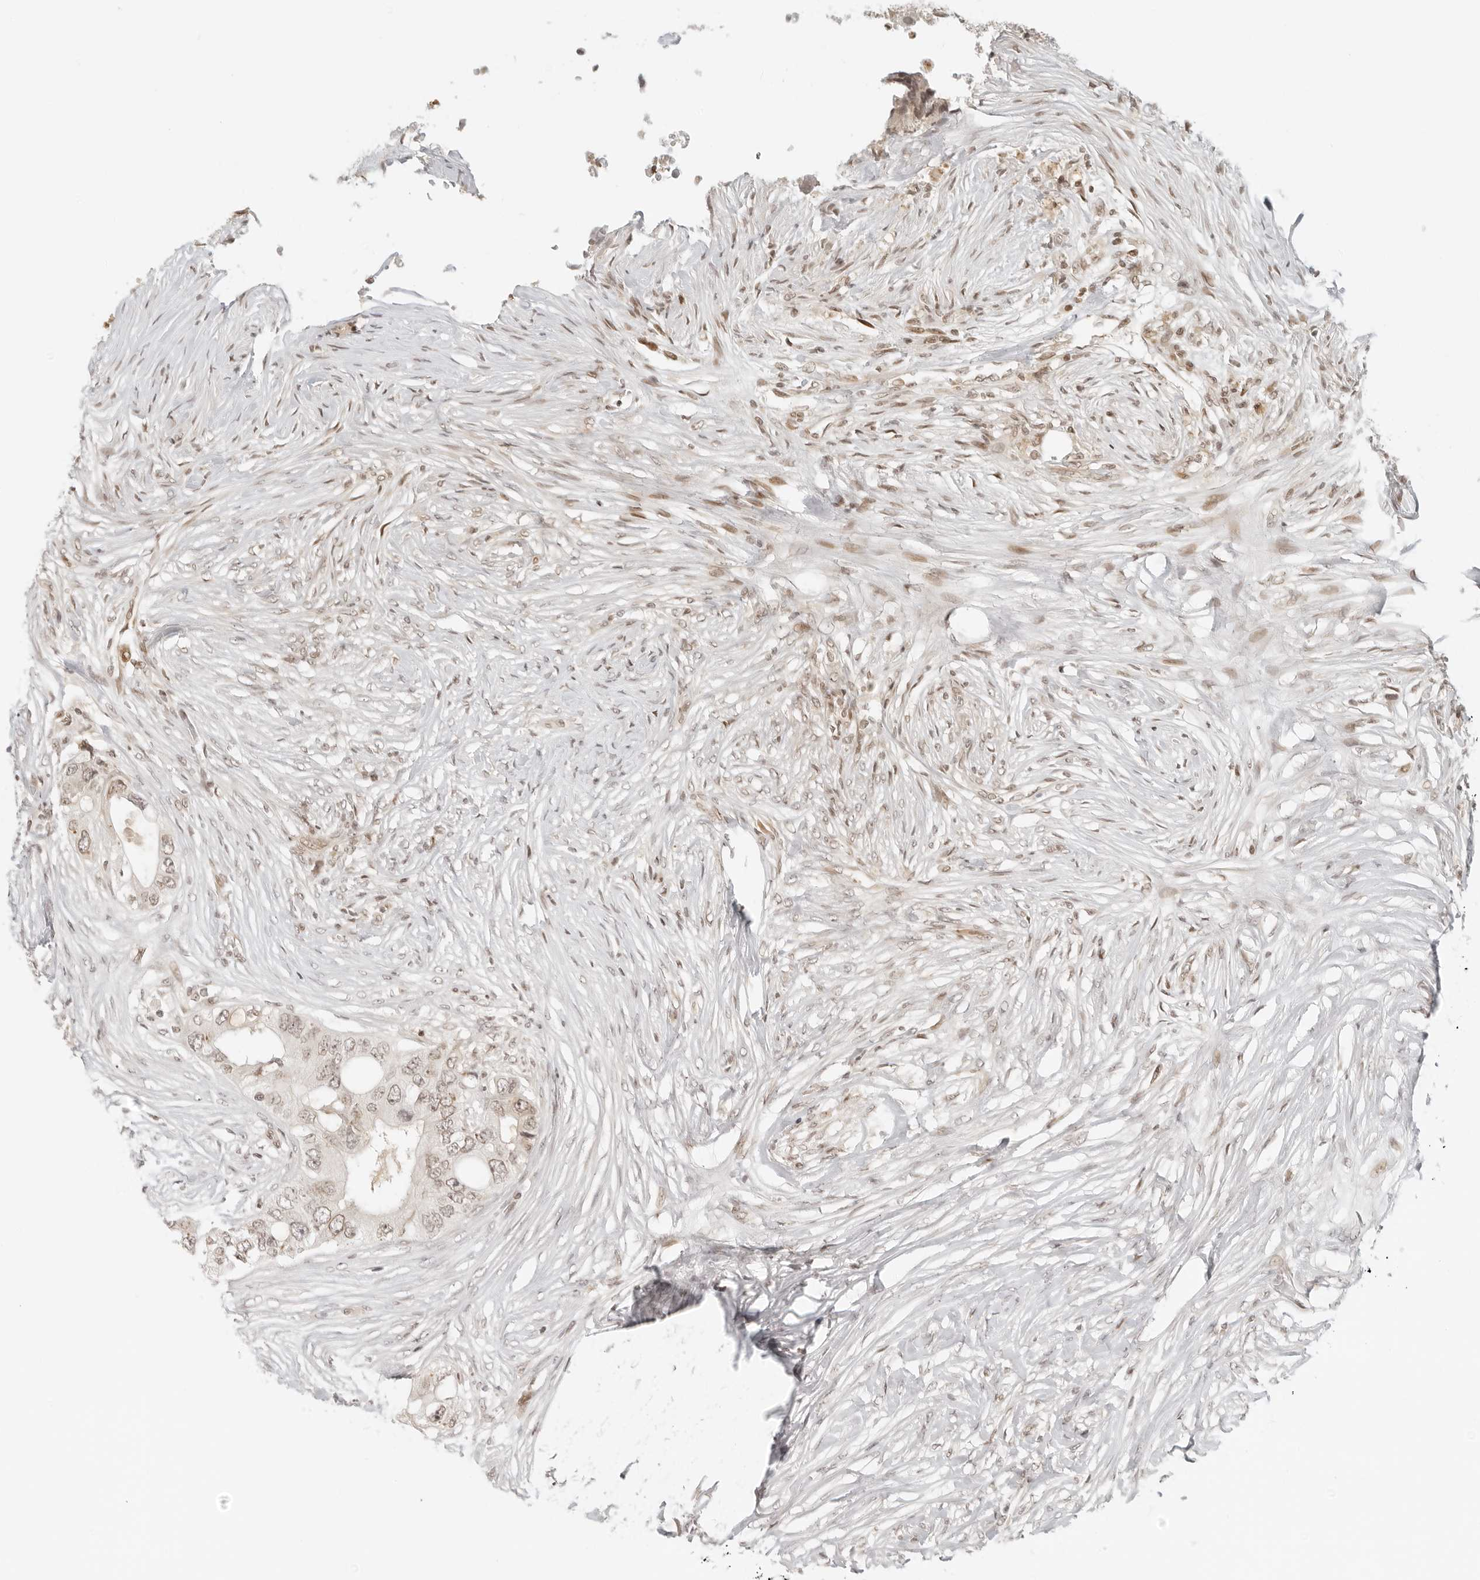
{"staining": {"intensity": "weak", "quantity": ">75%", "location": "cytoplasmic/membranous,nuclear"}, "tissue": "colorectal cancer", "cell_type": "Tumor cells", "image_type": "cancer", "snomed": [{"axis": "morphology", "description": "Adenocarcinoma, NOS"}, {"axis": "topography", "description": "Colon"}], "caption": "Immunohistochemical staining of adenocarcinoma (colorectal) reveals low levels of weak cytoplasmic/membranous and nuclear staining in about >75% of tumor cells. (DAB (3,3'-diaminobenzidine) IHC, brown staining for protein, blue staining for nuclei).", "gene": "ZNF407", "patient": {"sex": "male", "age": 71}}